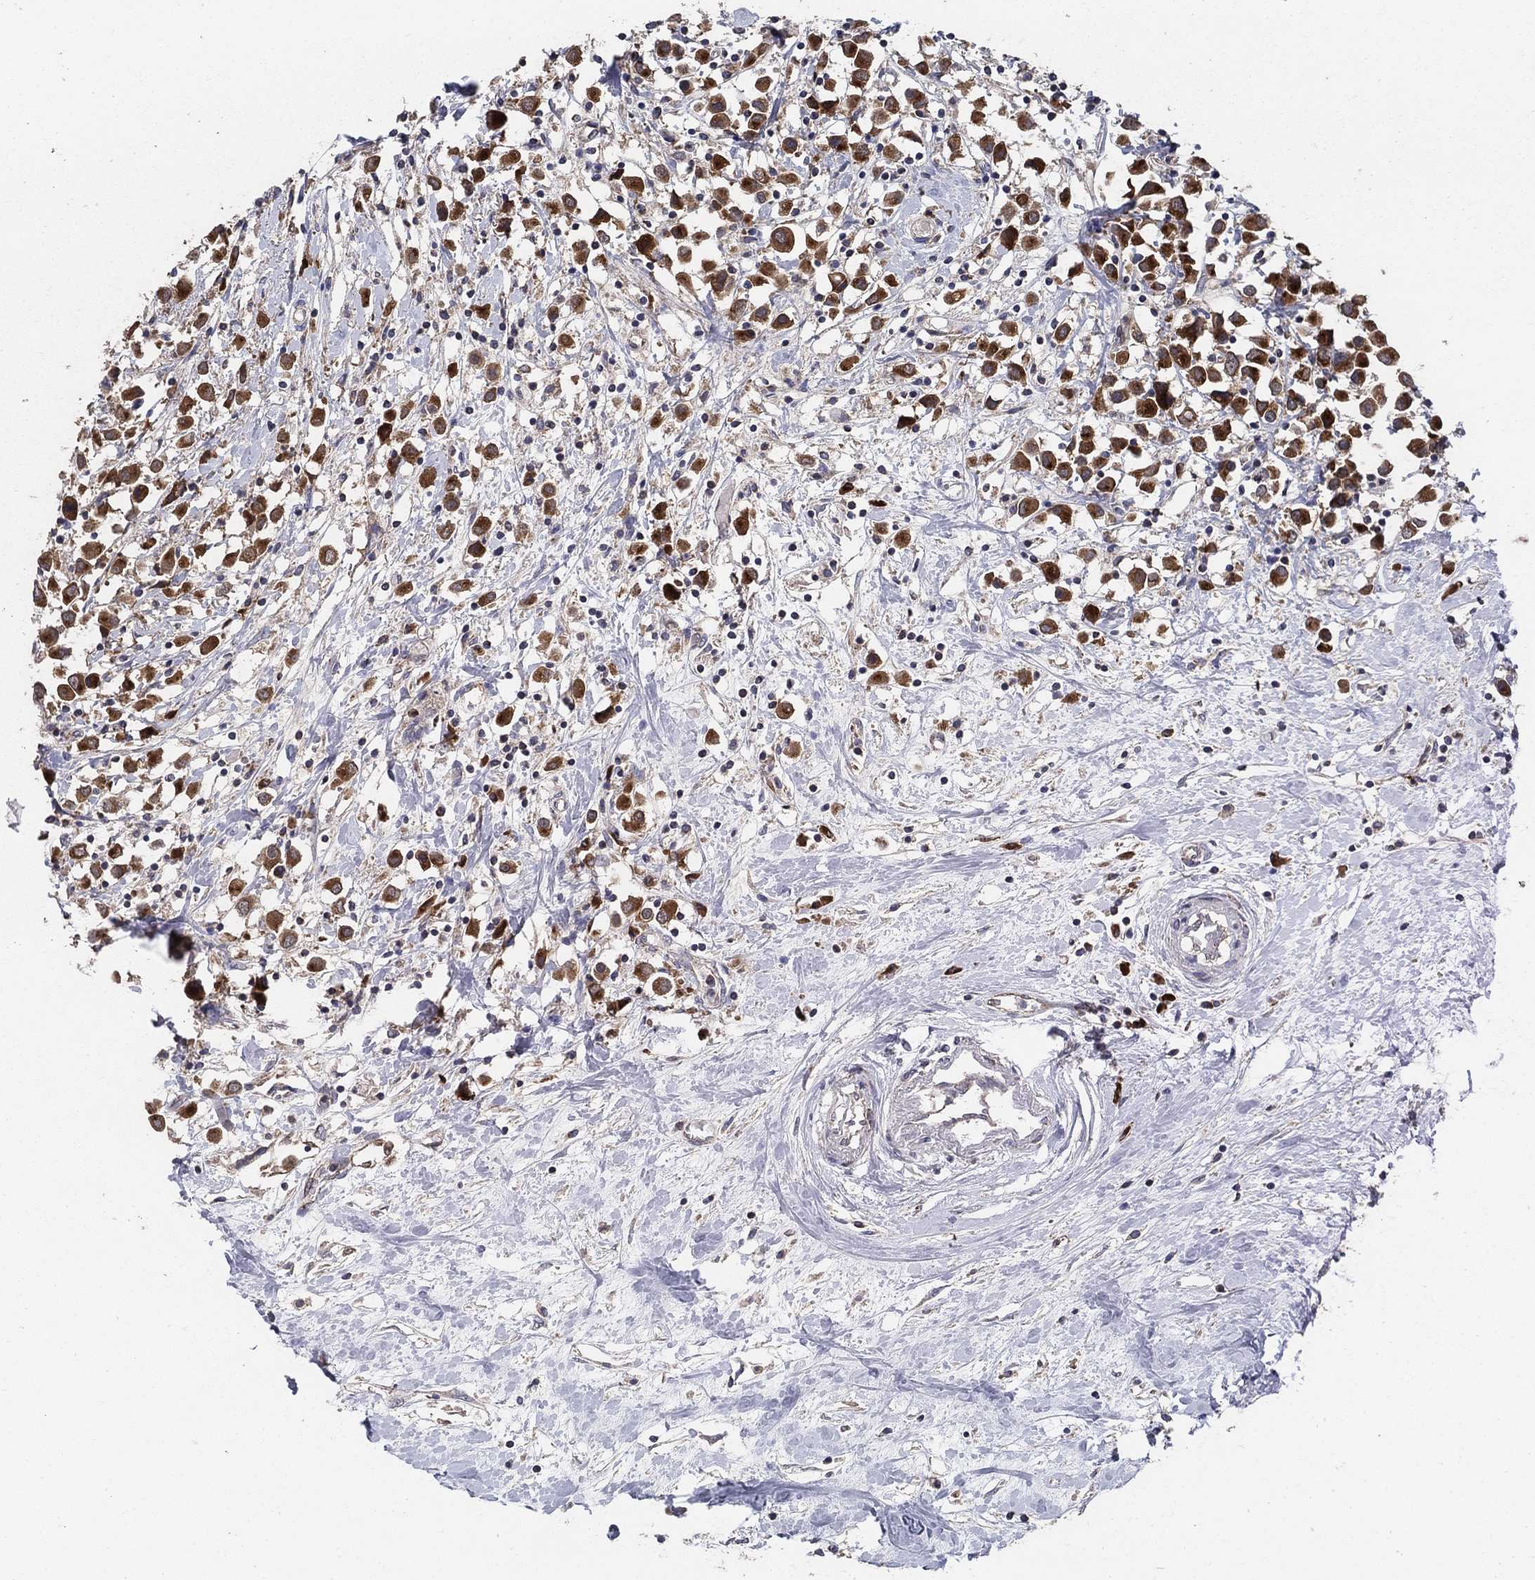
{"staining": {"intensity": "strong", "quantity": ">75%", "location": "cytoplasmic/membranous"}, "tissue": "breast cancer", "cell_type": "Tumor cells", "image_type": "cancer", "snomed": [{"axis": "morphology", "description": "Duct carcinoma"}, {"axis": "topography", "description": "Breast"}], "caption": "Protein staining of breast intraductal carcinoma tissue exhibits strong cytoplasmic/membranous positivity in about >75% of tumor cells.", "gene": "HID1", "patient": {"sex": "female", "age": 61}}